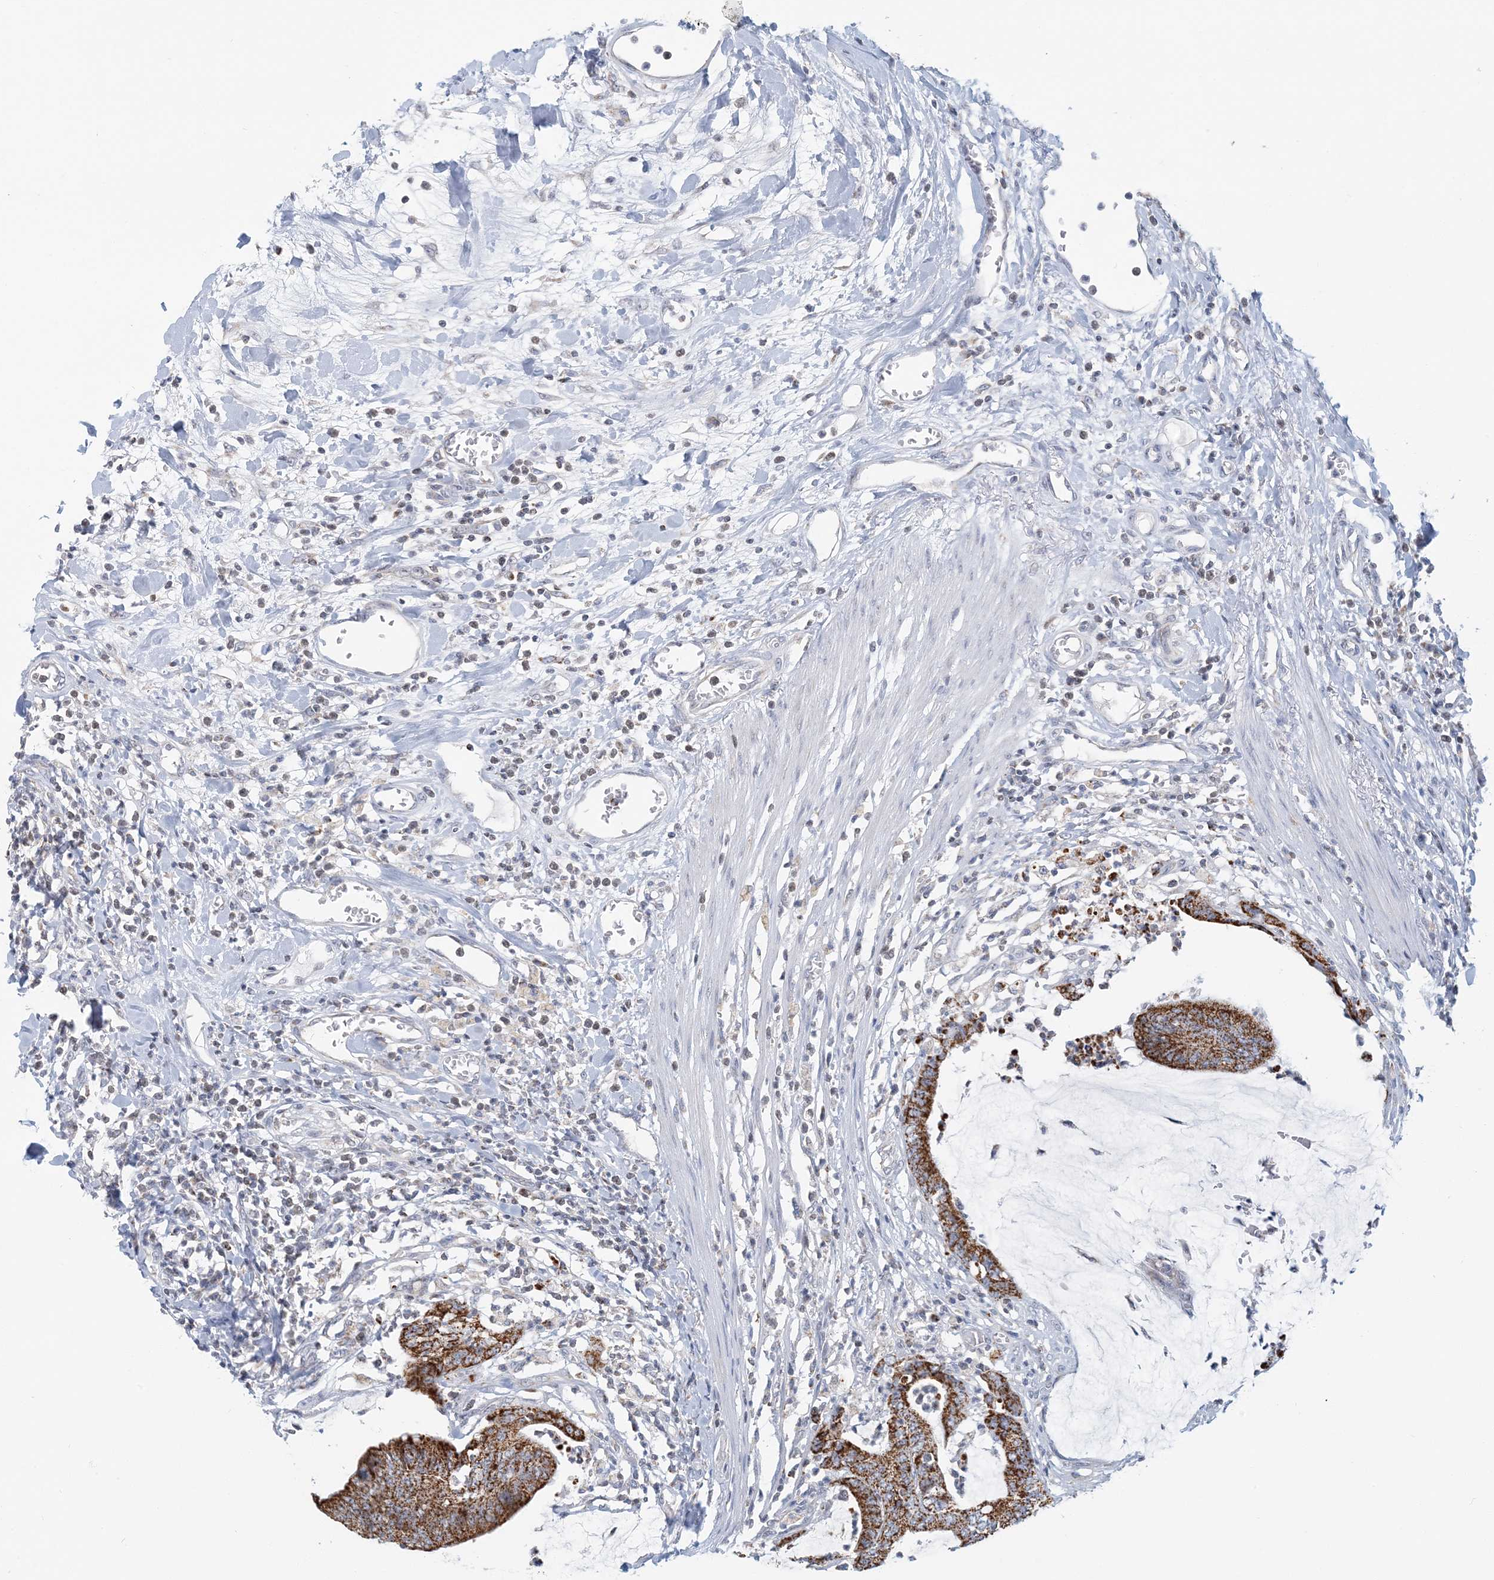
{"staining": {"intensity": "strong", "quantity": ">75%", "location": "cytoplasmic/membranous"}, "tissue": "colorectal cancer", "cell_type": "Tumor cells", "image_type": "cancer", "snomed": [{"axis": "morphology", "description": "Adenocarcinoma, NOS"}, {"axis": "topography", "description": "Rectum"}], "caption": "Tumor cells demonstrate strong cytoplasmic/membranous positivity in about >75% of cells in colorectal cancer (adenocarcinoma).", "gene": "BDH1", "patient": {"sex": "female", "age": 66}}